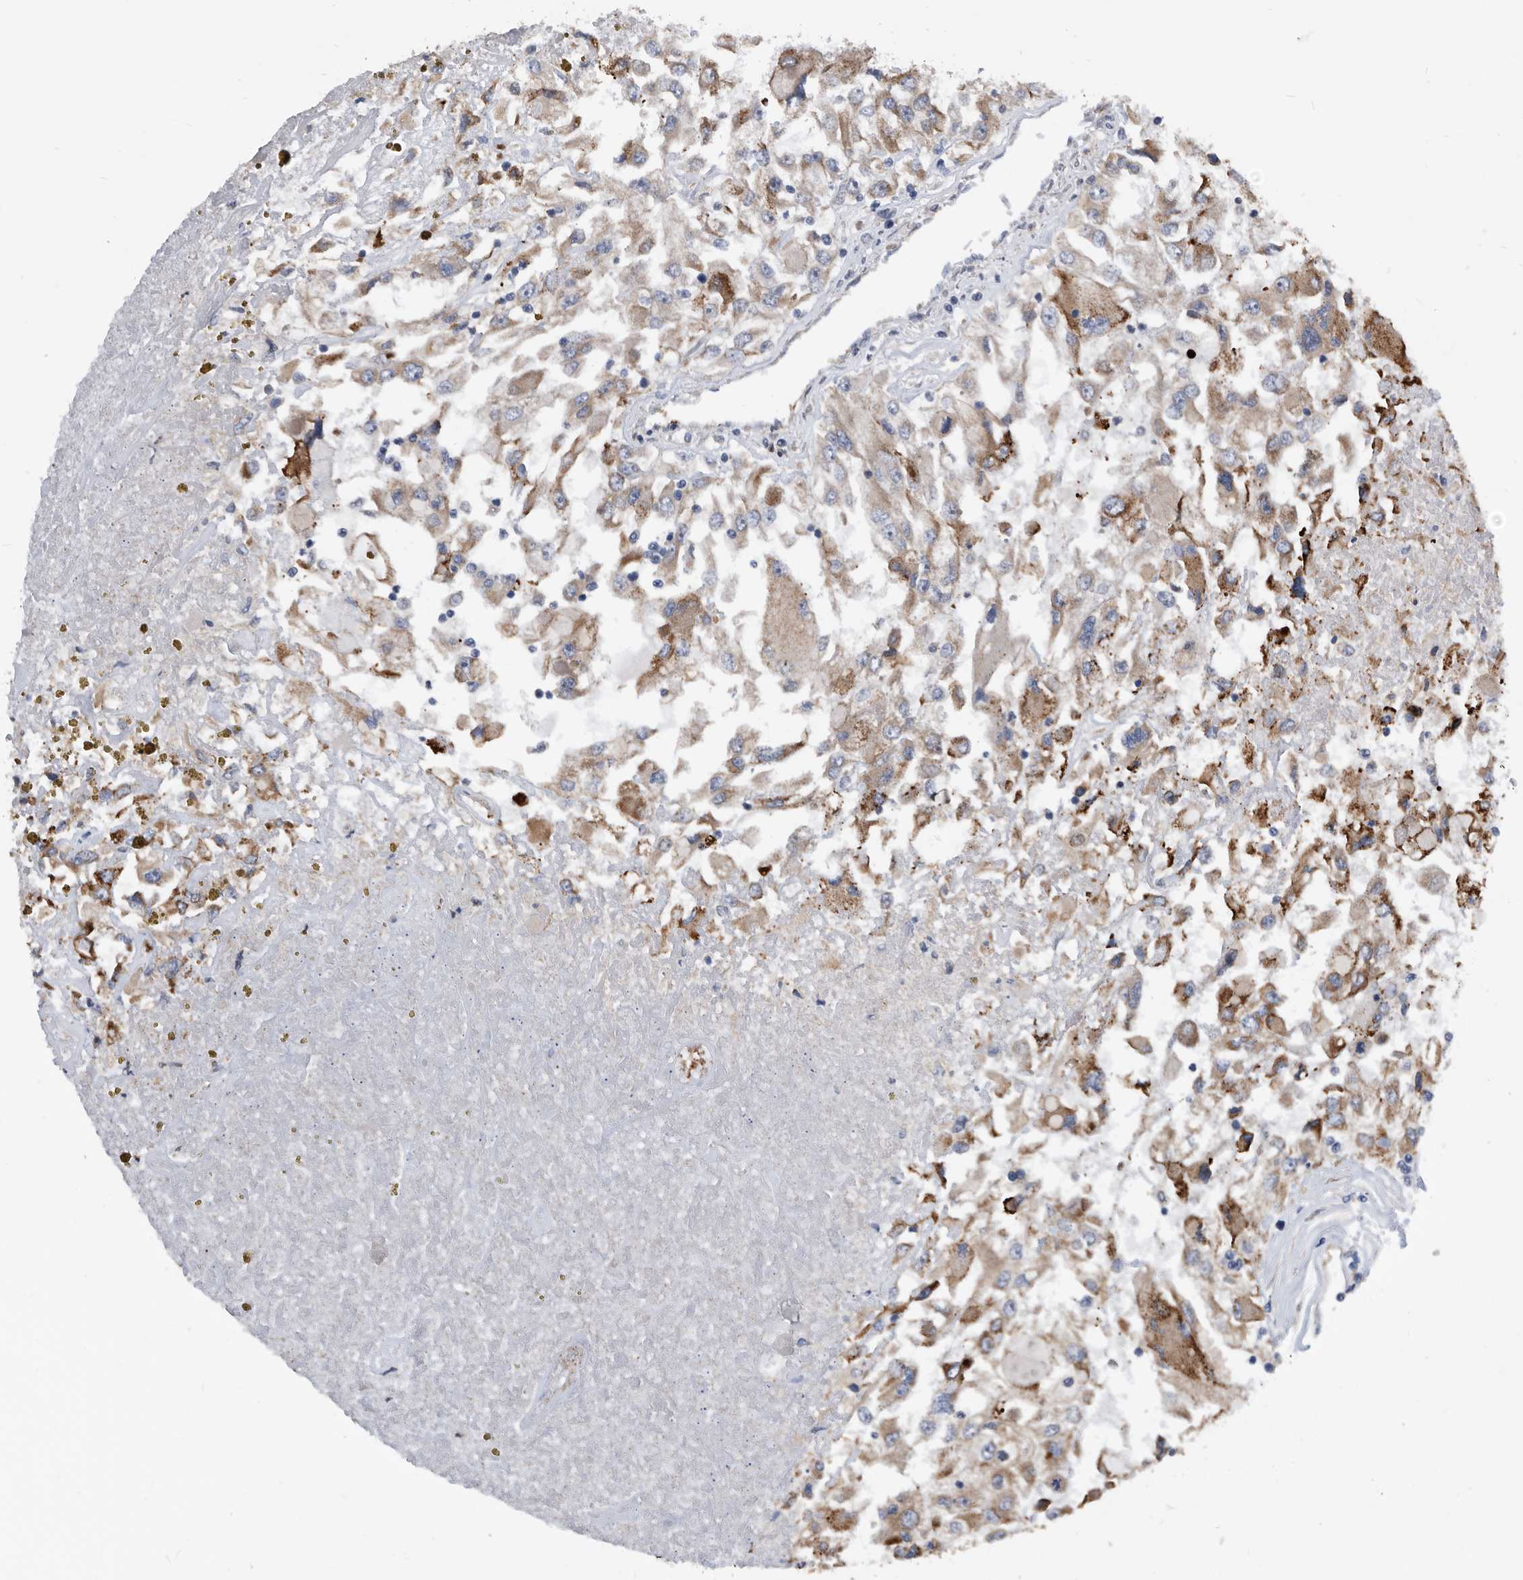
{"staining": {"intensity": "moderate", "quantity": "25%-75%", "location": "cytoplasmic/membranous"}, "tissue": "renal cancer", "cell_type": "Tumor cells", "image_type": "cancer", "snomed": [{"axis": "morphology", "description": "Adenocarcinoma, NOS"}, {"axis": "topography", "description": "Kidney"}], "caption": "The photomicrograph displays staining of adenocarcinoma (renal), revealing moderate cytoplasmic/membranous protein staining (brown color) within tumor cells.", "gene": "SERINC2", "patient": {"sex": "female", "age": 52}}